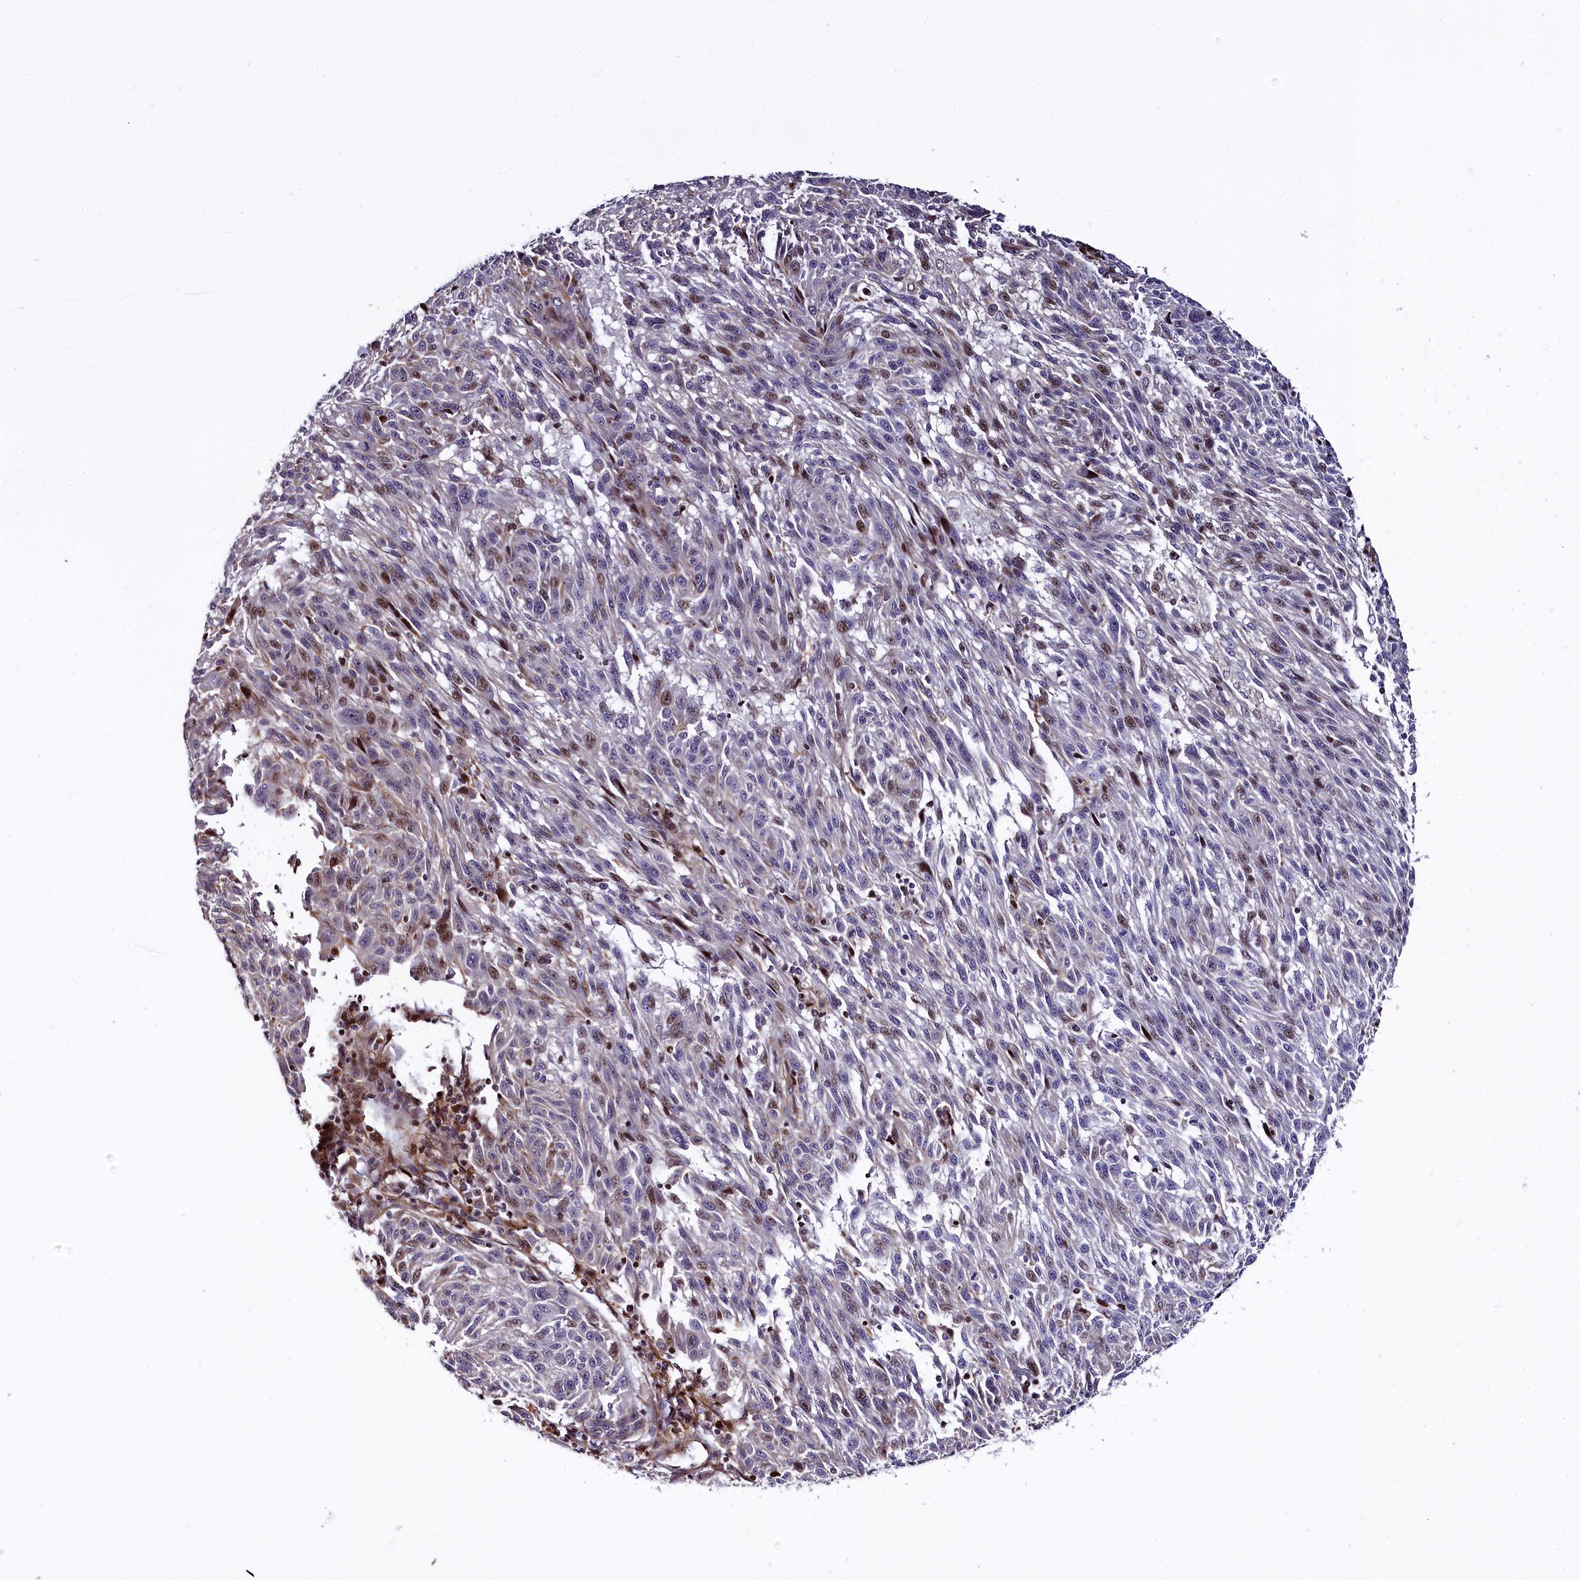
{"staining": {"intensity": "moderate", "quantity": "25%-75%", "location": "nuclear"}, "tissue": "melanoma", "cell_type": "Tumor cells", "image_type": "cancer", "snomed": [{"axis": "morphology", "description": "Malignant melanoma, NOS"}, {"axis": "topography", "description": "Skin"}], "caption": "Human melanoma stained with a brown dye reveals moderate nuclear positive expression in approximately 25%-75% of tumor cells.", "gene": "TGDS", "patient": {"sex": "male", "age": 53}}